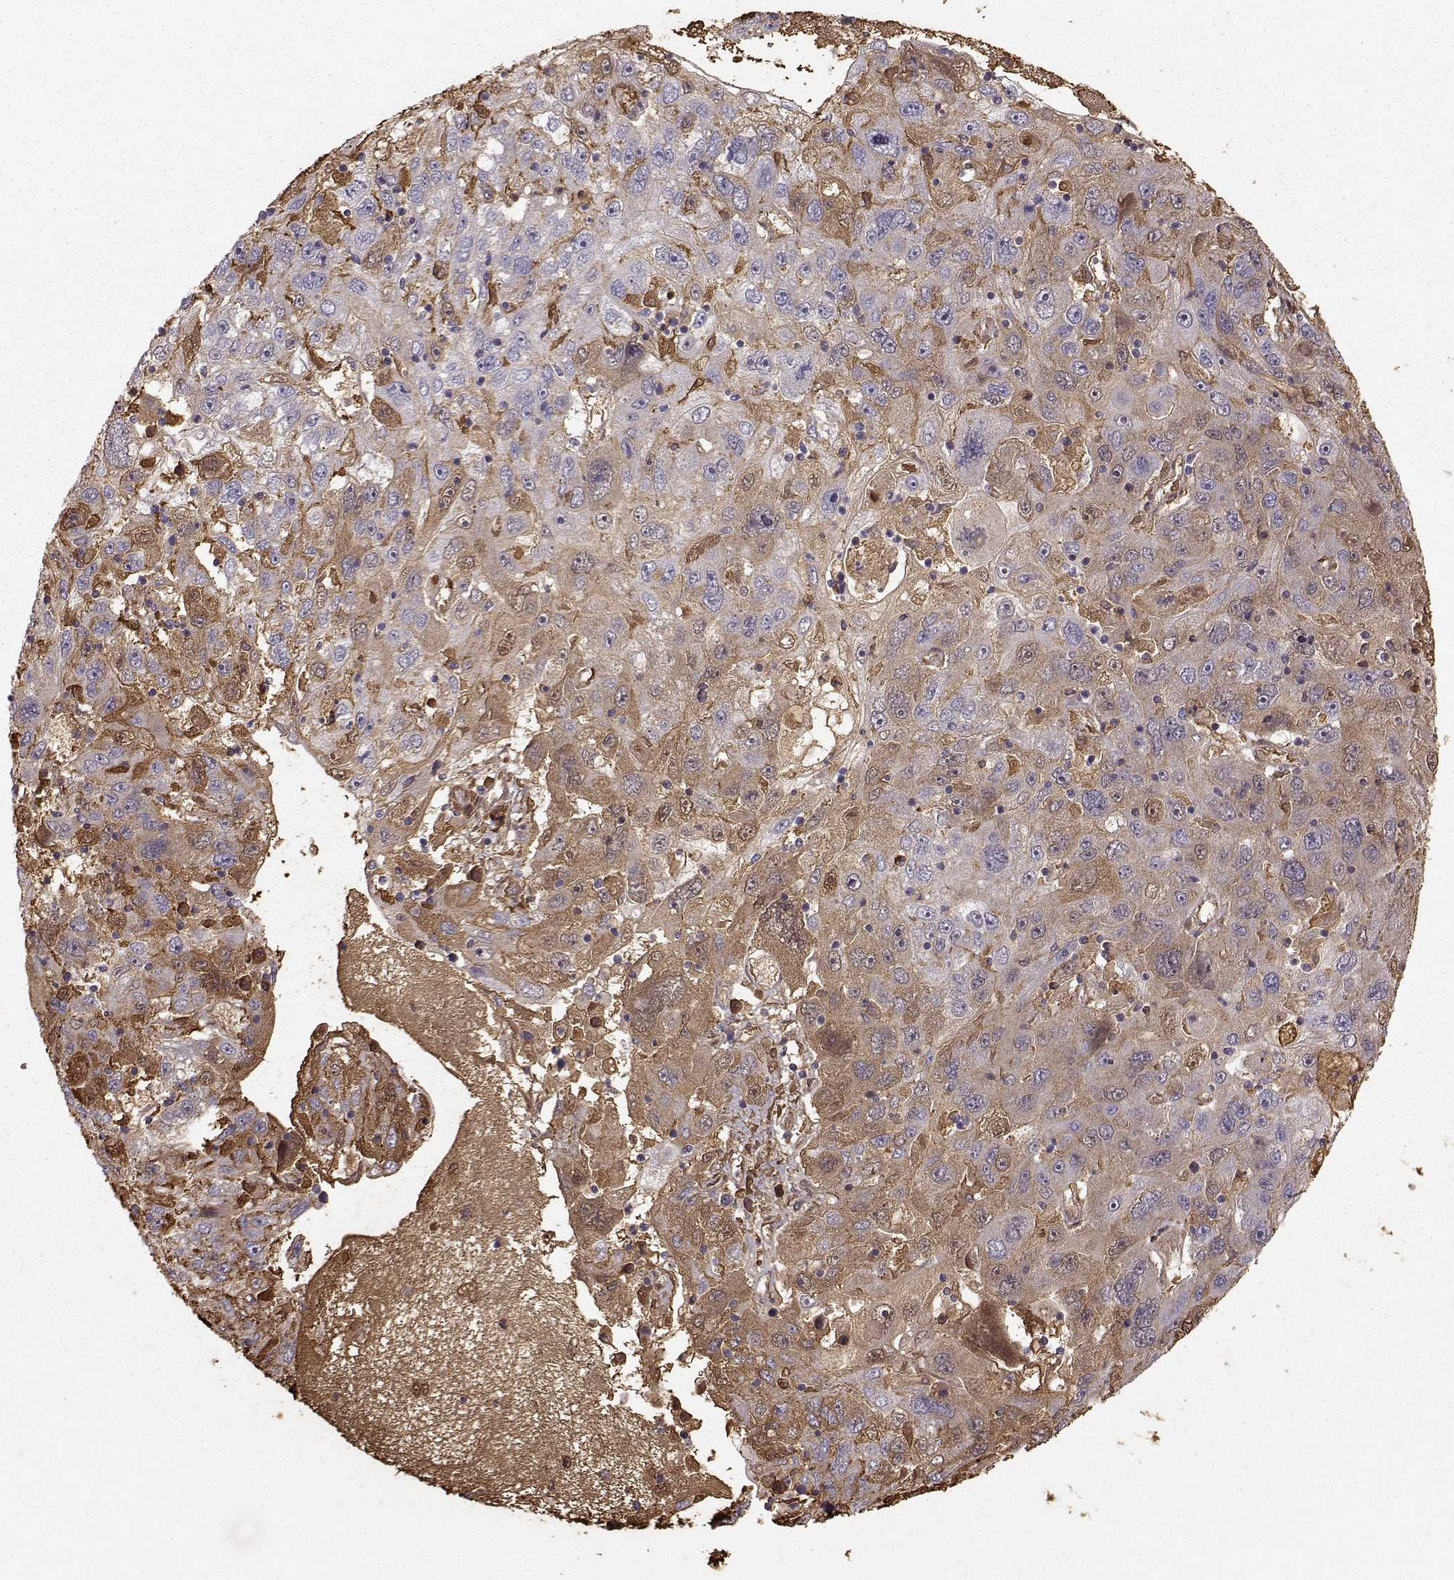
{"staining": {"intensity": "moderate", "quantity": "25%-75%", "location": "cytoplasmic/membranous"}, "tissue": "stomach cancer", "cell_type": "Tumor cells", "image_type": "cancer", "snomed": [{"axis": "morphology", "description": "Adenocarcinoma, NOS"}, {"axis": "topography", "description": "Stomach"}], "caption": "IHC (DAB) staining of stomach cancer displays moderate cytoplasmic/membranous protein expression in about 25%-75% of tumor cells.", "gene": "WNT6", "patient": {"sex": "male", "age": 56}}